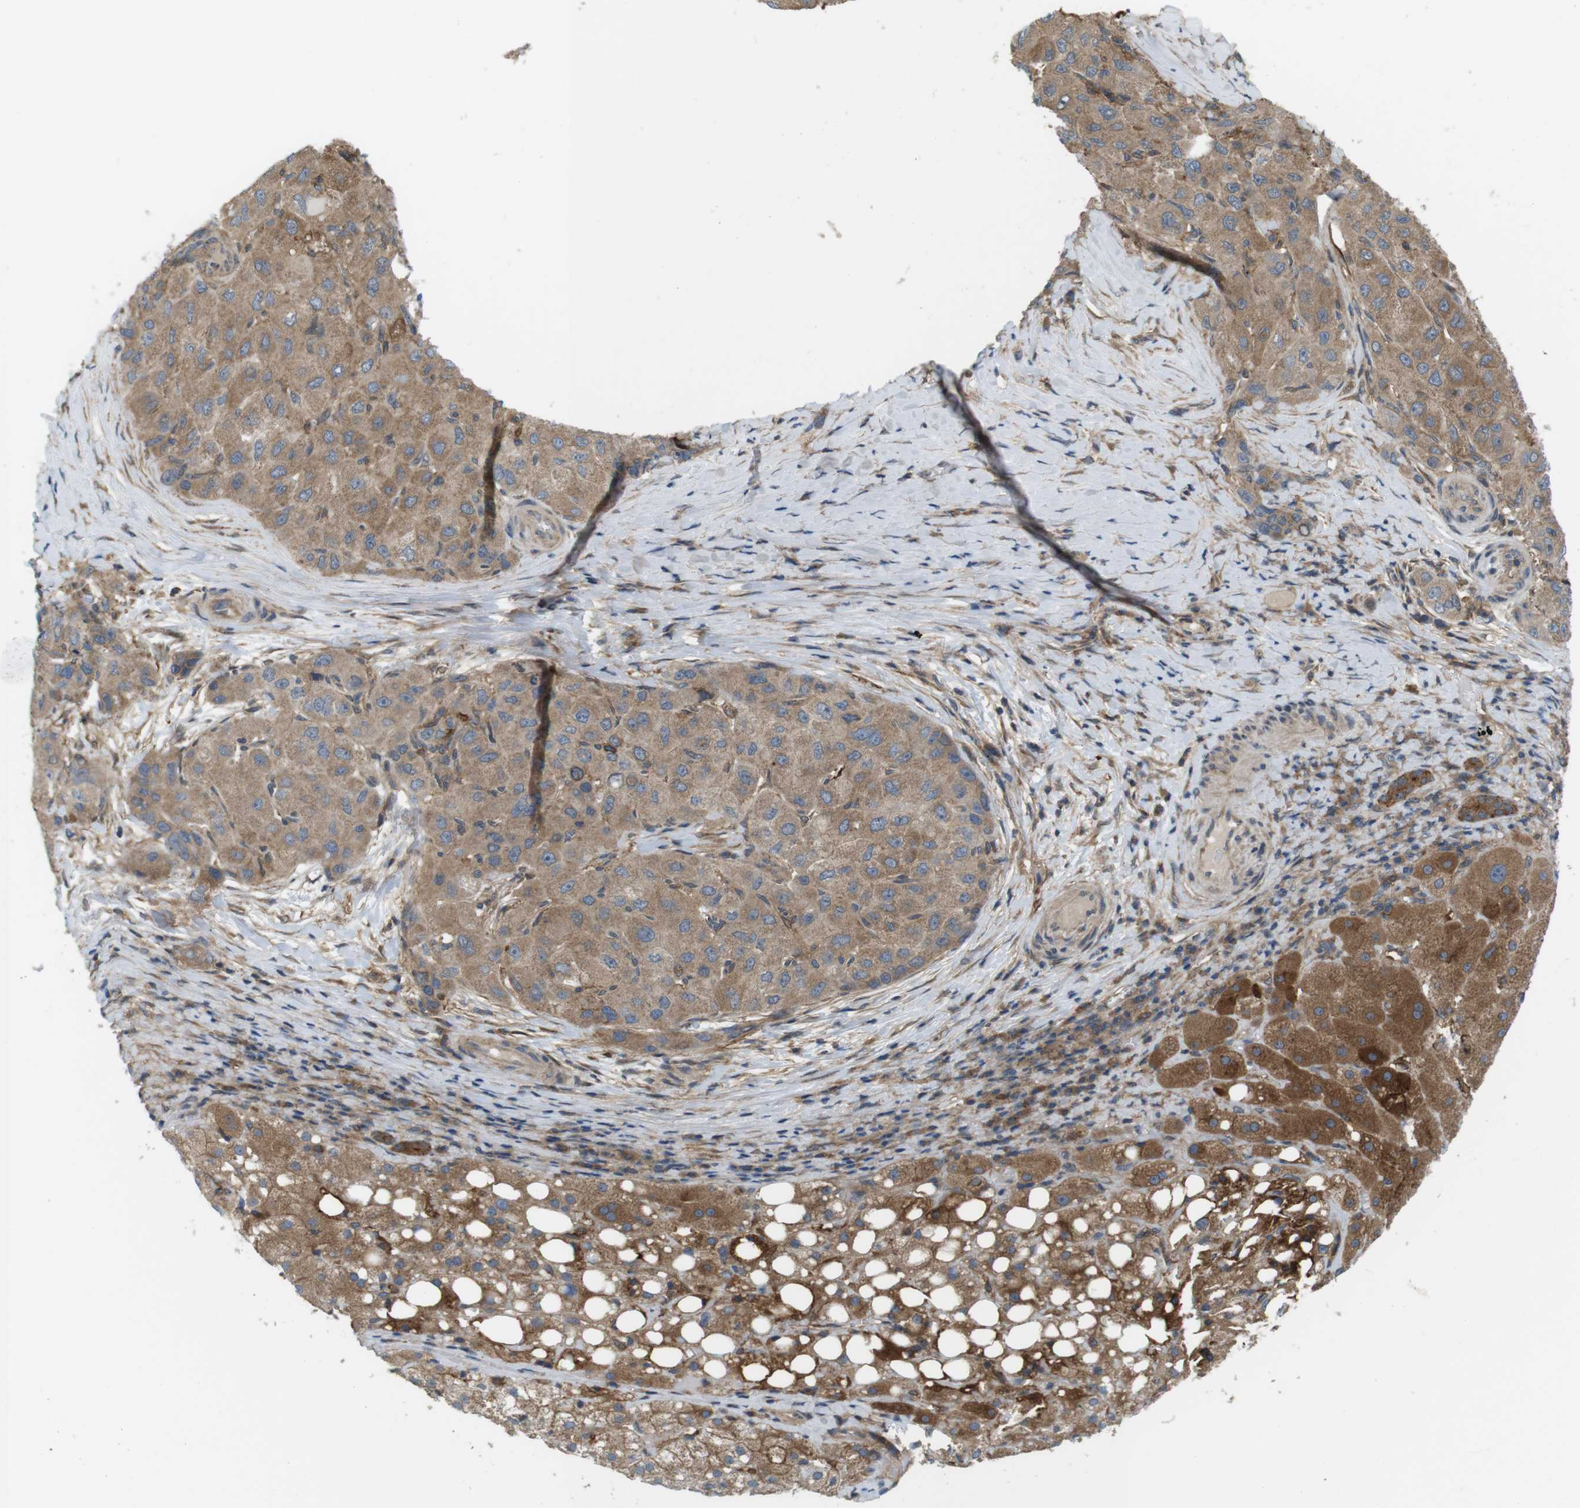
{"staining": {"intensity": "moderate", "quantity": ">75%", "location": "cytoplasmic/membranous,nuclear"}, "tissue": "liver cancer", "cell_type": "Tumor cells", "image_type": "cancer", "snomed": [{"axis": "morphology", "description": "Carcinoma, Hepatocellular, NOS"}, {"axis": "topography", "description": "Liver"}], "caption": "Tumor cells display moderate cytoplasmic/membranous and nuclear staining in about >75% of cells in liver cancer.", "gene": "DDAH2", "patient": {"sex": "male", "age": 80}}